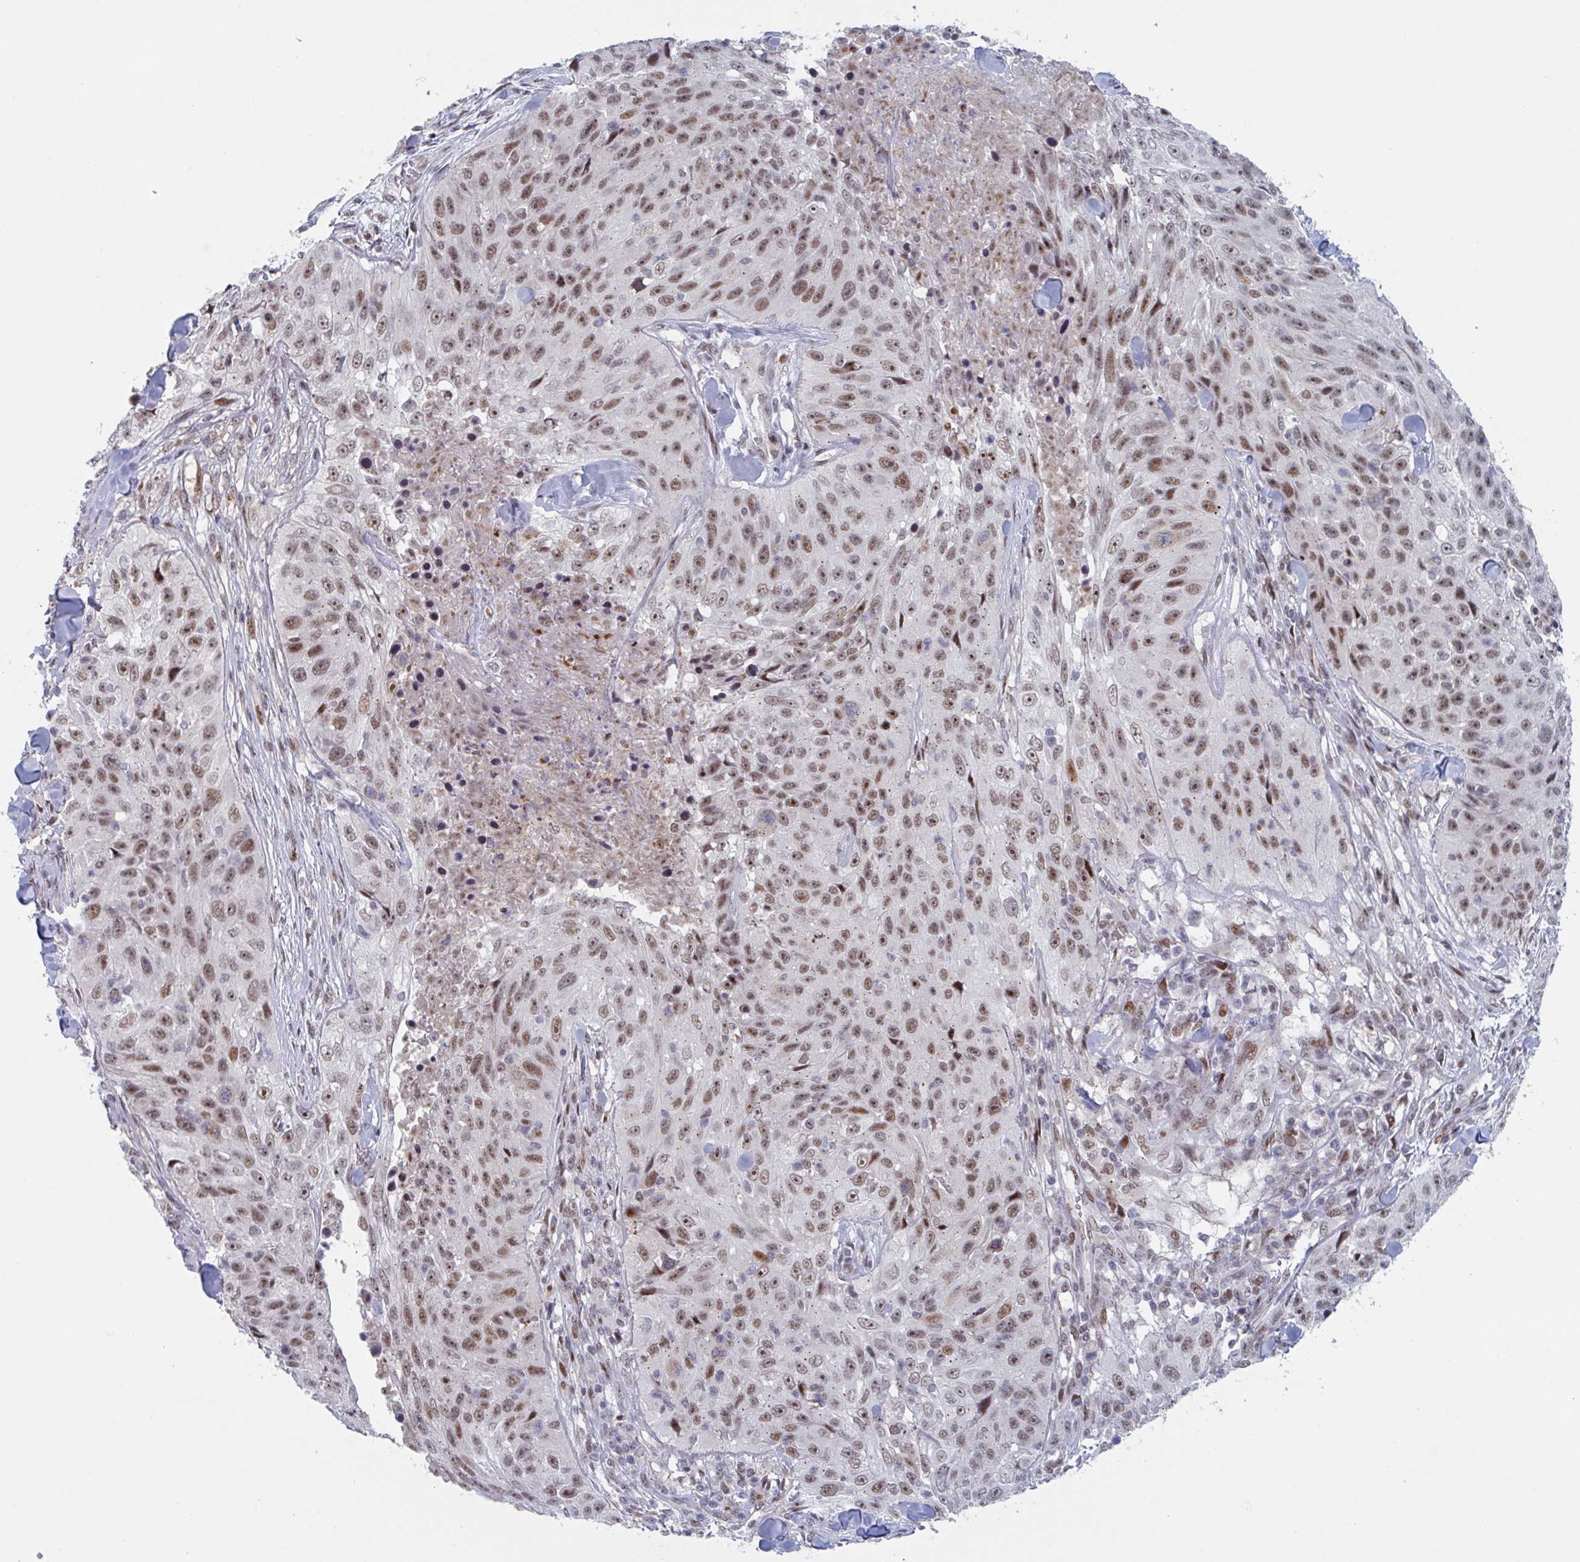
{"staining": {"intensity": "moderate", "quantity": ">75%", "location": "nuclear"}, "tissue": "skin cancer", "cell_type": "Tumor cells", "image_type": "cancer", "snomed": [{"axis": "morphology", "description": "Squamous cell carcinoma, NOS"}, {"axis": "topography", "description": "Skin"}], "caption": "DAB immunohistochemical staining of human skin cancer (squamous cell carcinoma) displays moderate nuclear protein staining in approximately >75% of tumor cells.", "gene": "RNF212", "patient": {"sex": "female", "age": 87}}